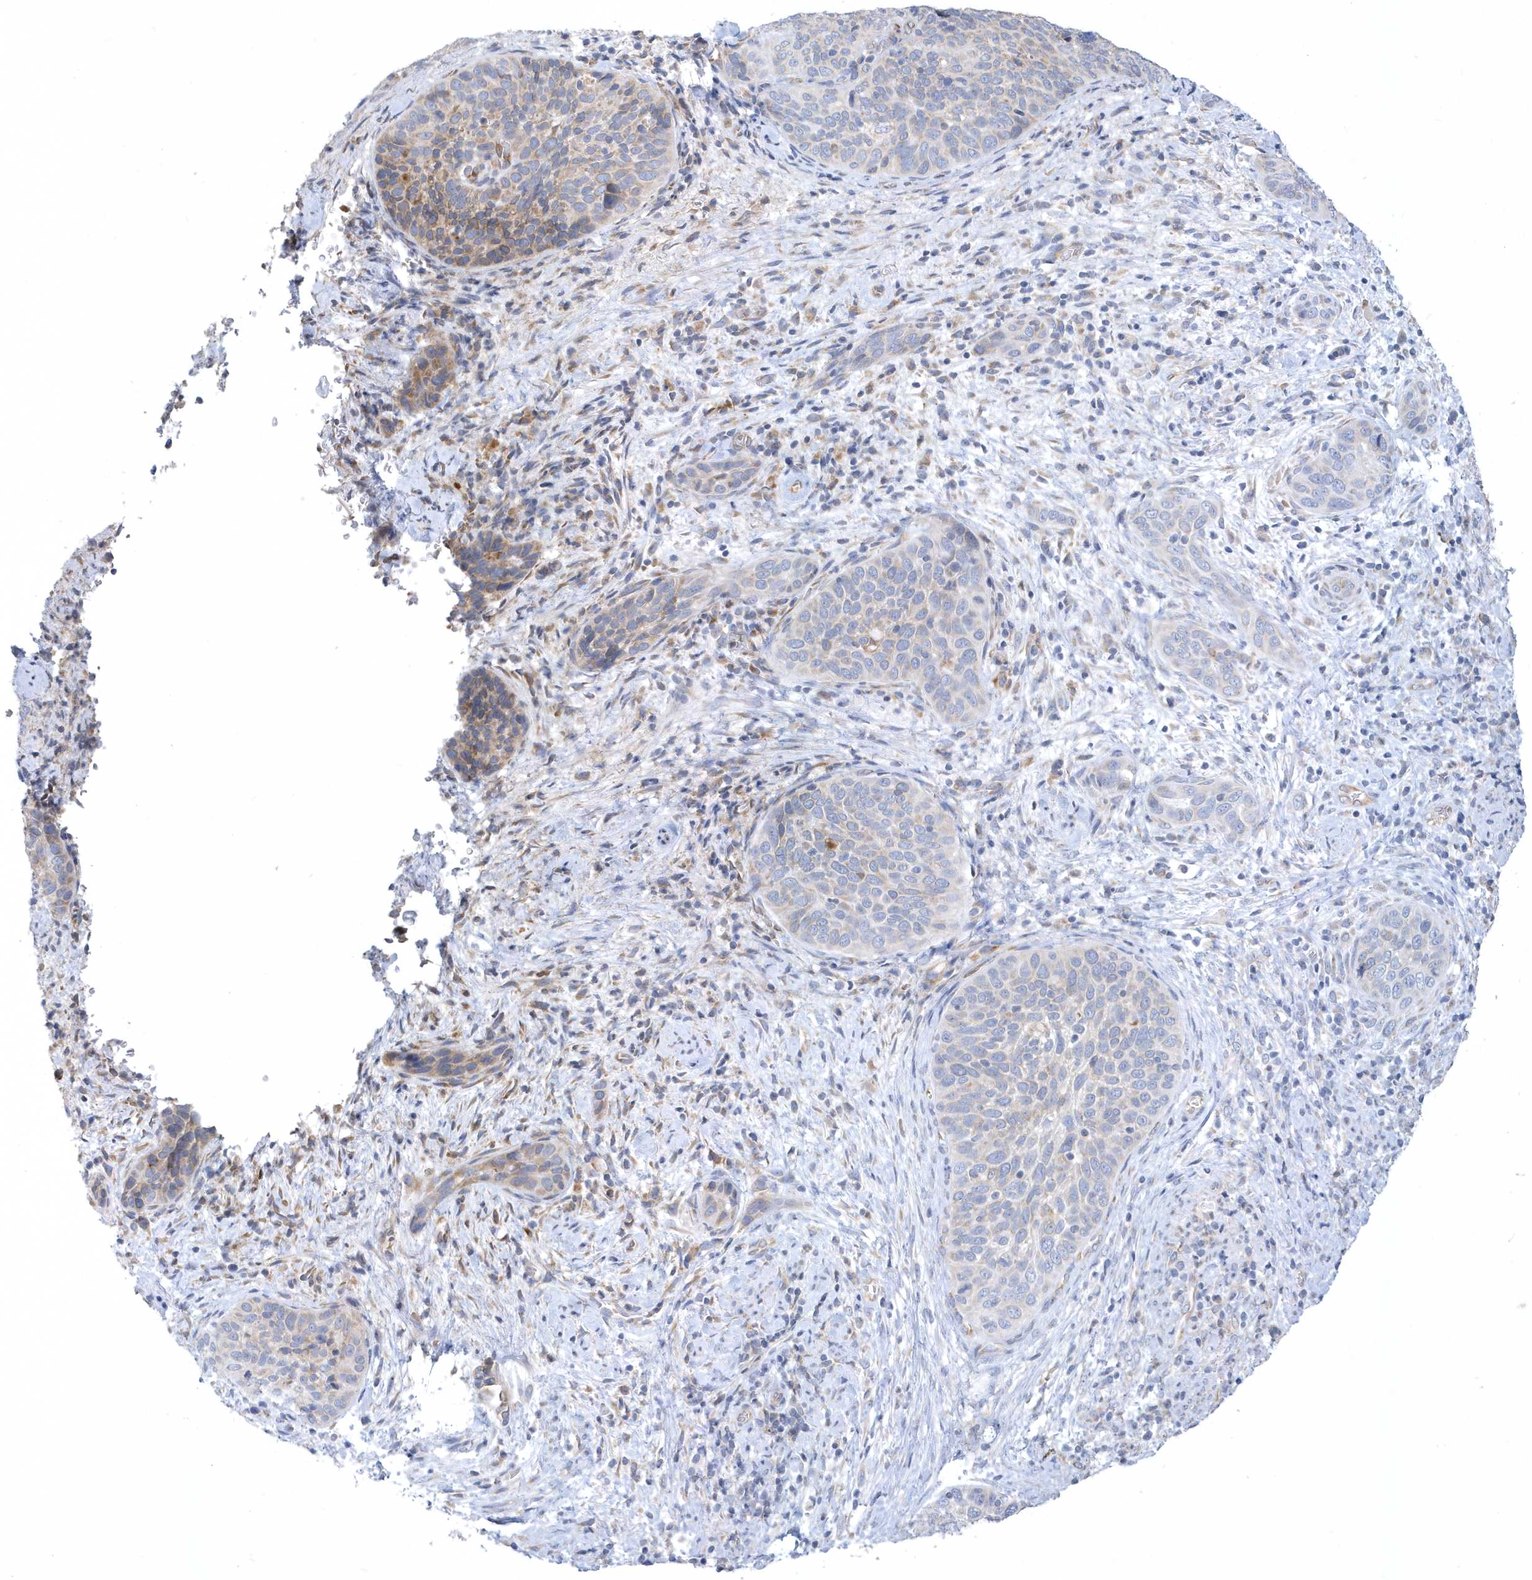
{"staining": {"intensity": "weak", "quantity": "<25%", "location": "cytoplasmic/membranous"}, "tissue": "cervical cancer", "cell_type": "Tumor cells", "image_type": "cancer", "snomed": [{"axis": "morphology", "description": "Squamous cell carcinoma, NOS"}, {"axis": "topography", "description": "Cervix"}], "caption": "High magnification brightfield microscopy of cervical cancer (squamous cell carcinoma) stained with DAB (brown) and counterstained with hematoxylin (blue): tumor cells show no significant expression.", "gene": "DGAT1", "patient": {"sex": "female", "age": 60}}